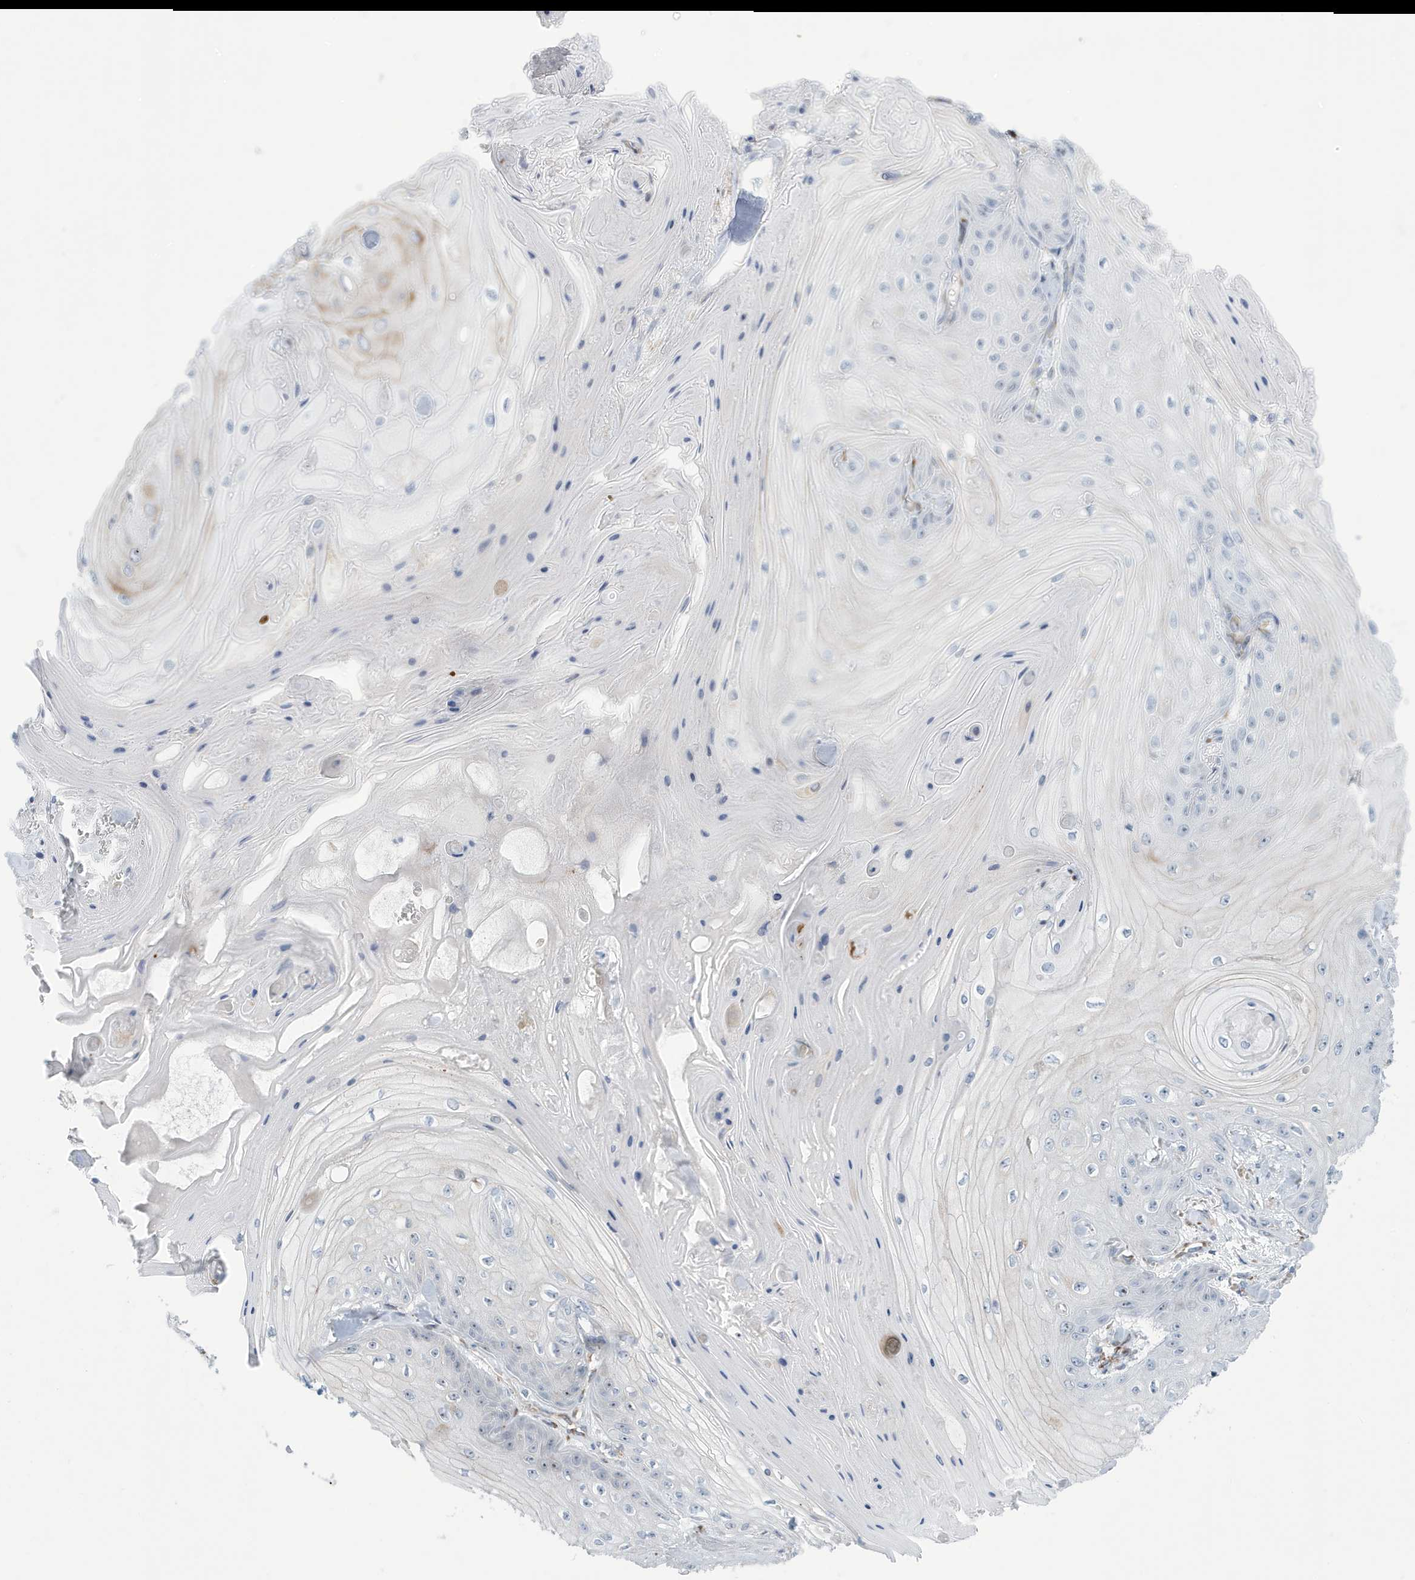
{"staining": {"intensity": "negative", "quantity": "none", "location": "none"}, "tissue": "skin cancer", "cell_type": "Tumor cells", "image_type": "cancer", "snomed": [{"axis": "morphology", "description": "Squamous cell carcinoma, NOS"}, {"axis": "topography", "description": "Skin"}], "caption": "DAB immunohistochemical staining of human skin squamous cell carcinoma displays no significant staining in tumor cells.", "gene": "SEMA3F", "patient": {"sex": "male", "age": 74}}